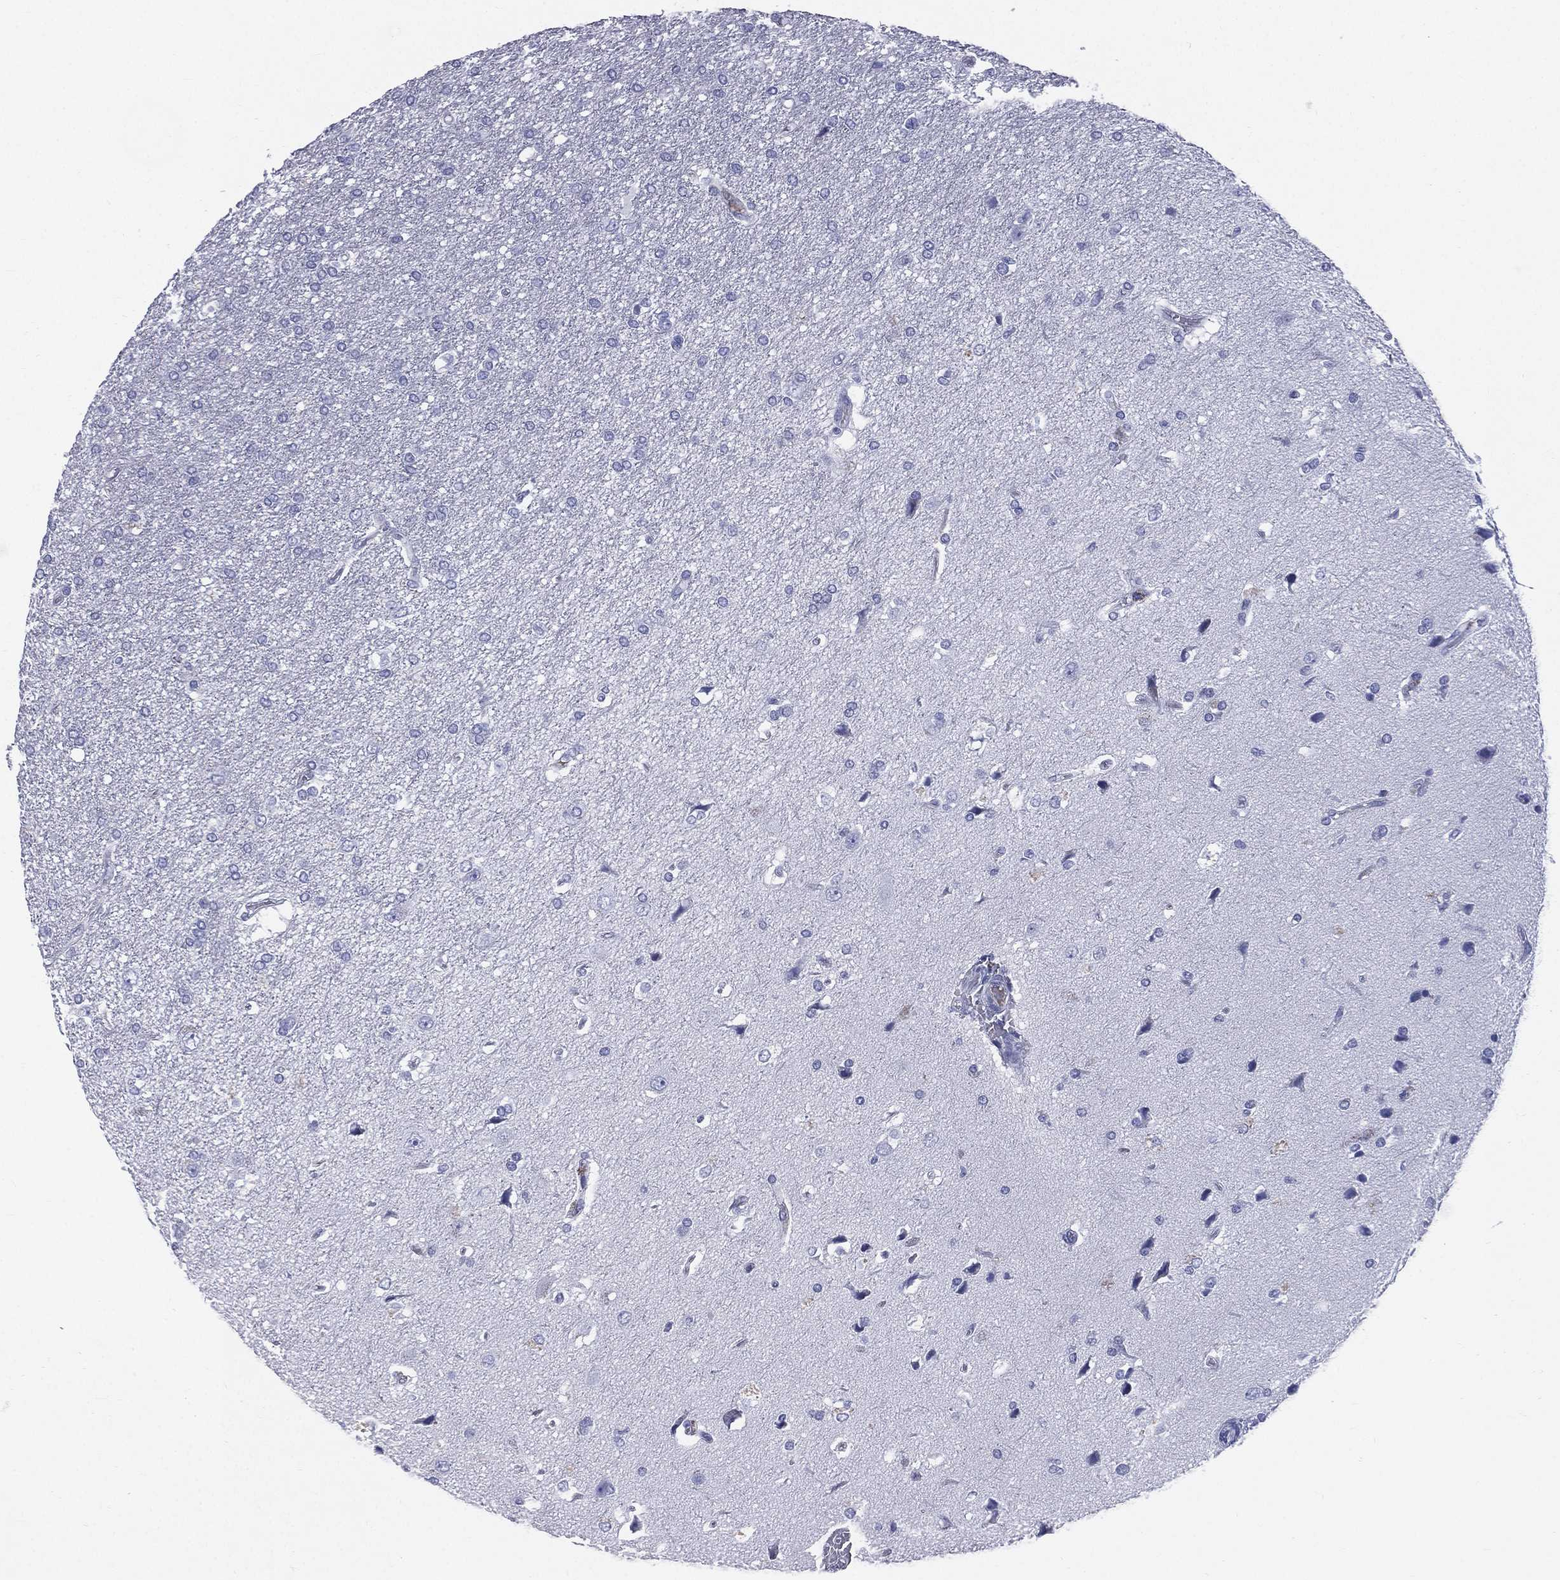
{"staining": {"intensity": "negative", "quantity": "none", "location": "none"}, "tissue": "glioma", "cell_type": "Tumor cells", "image_type": "cancer", "snomed": [{"axis": "morphology", "description": "Glioma, malignant, High grade"}, {"axis": "topography", "description": "Brain"}], "caption": "High-grade glioma (malignant) was stained to show a protein in brown. There is no significant staining in tumor cells.", "gene": "HP", "patient": {"sex": "female", "age": 63}}